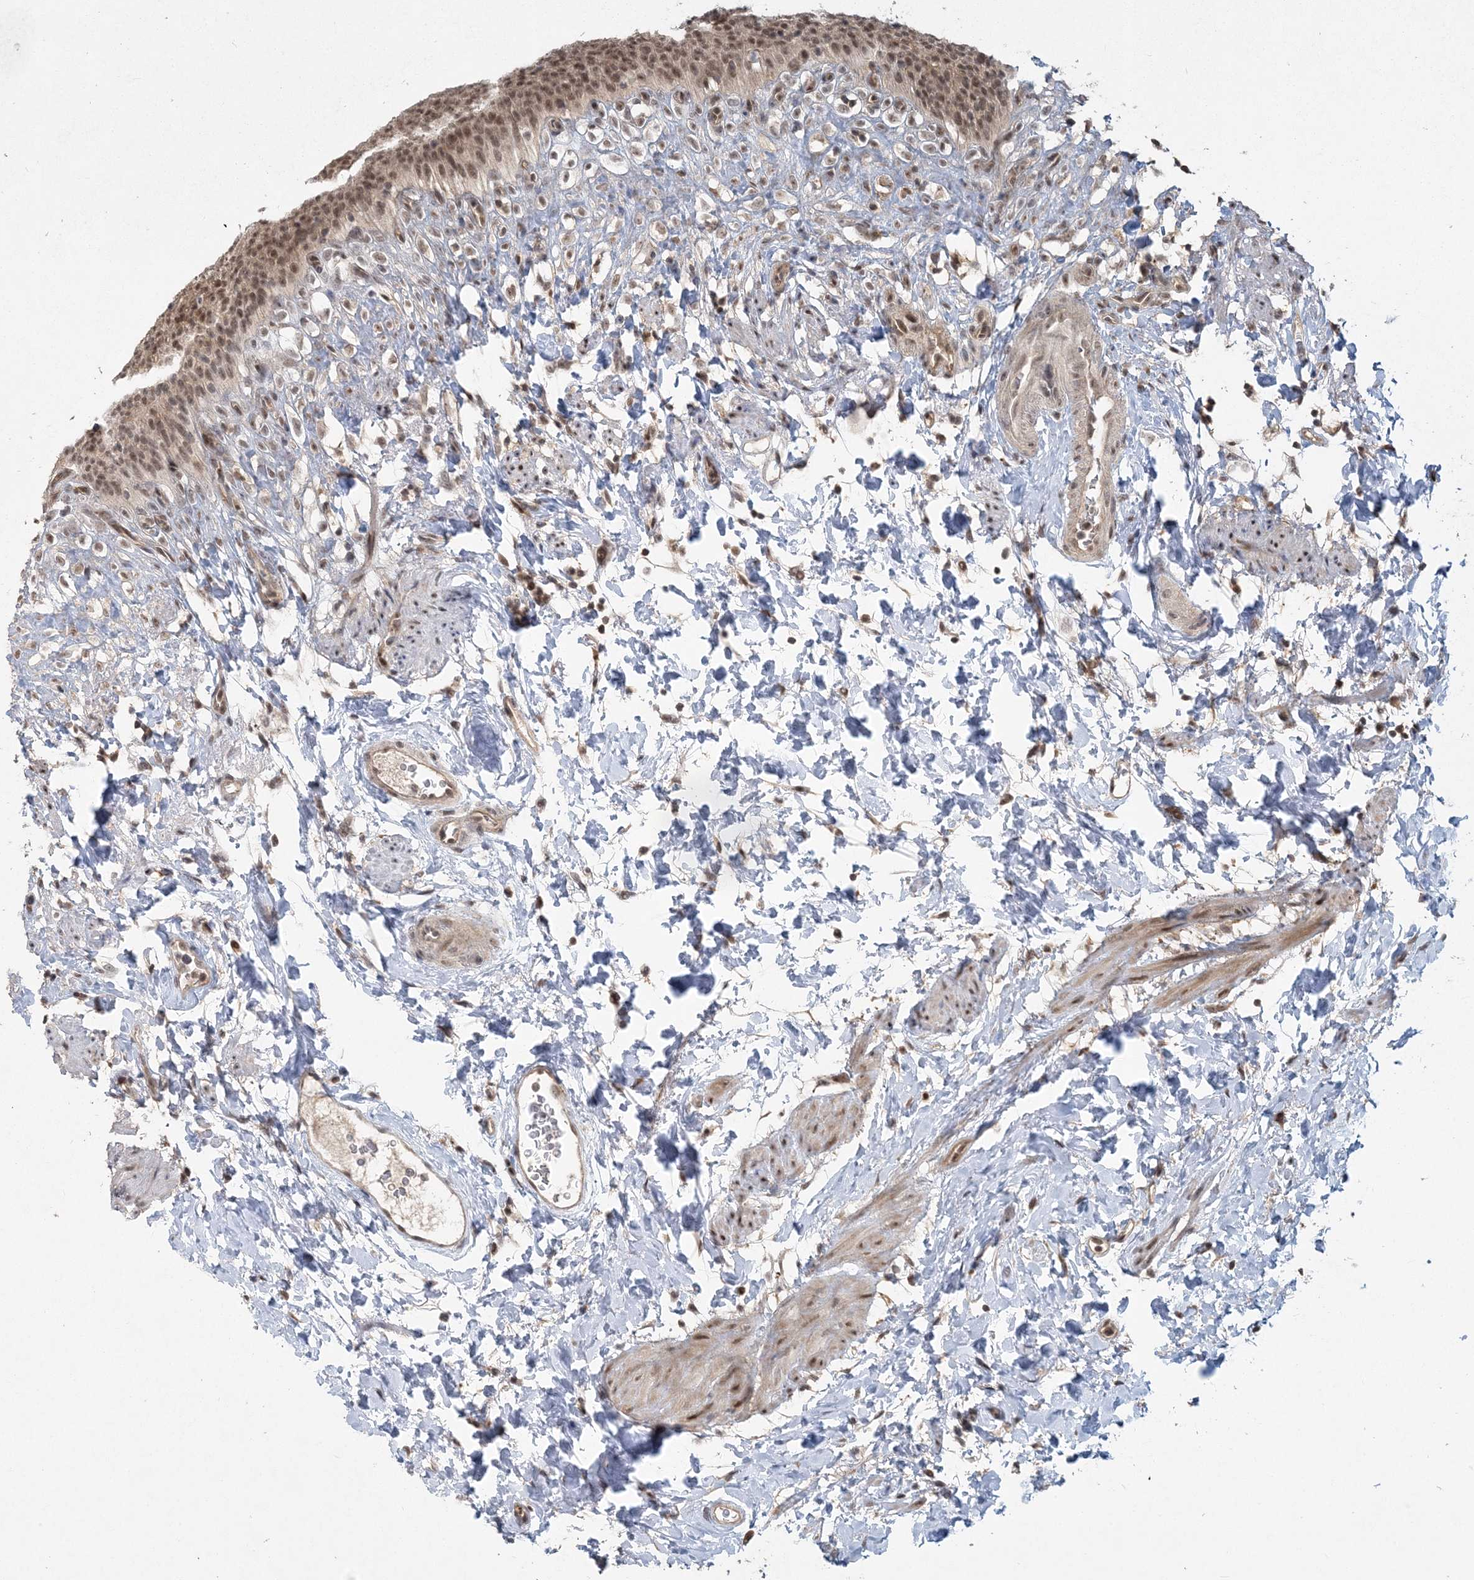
{"staining": {"intensity": "moderate", "quantity": ">75%", "location": "nuclear"}, "tissue": "urinary bladder", "cell_type": "Urothelial cells", "image_type": "normal", "snomed": [{"axis": "morphology", "description": "Normal tissue, NOS"}, {"axis": "topography", "description": "Urinary bladder"}], "caption": "IHC image of normal urinary bladder stained for a protein (brown), which reveals medium levels of moderate nuclear staining in about >75% of urothelial cells.", "gene": "COPS7B", "patient": {"sex": "female", "age": 79}}